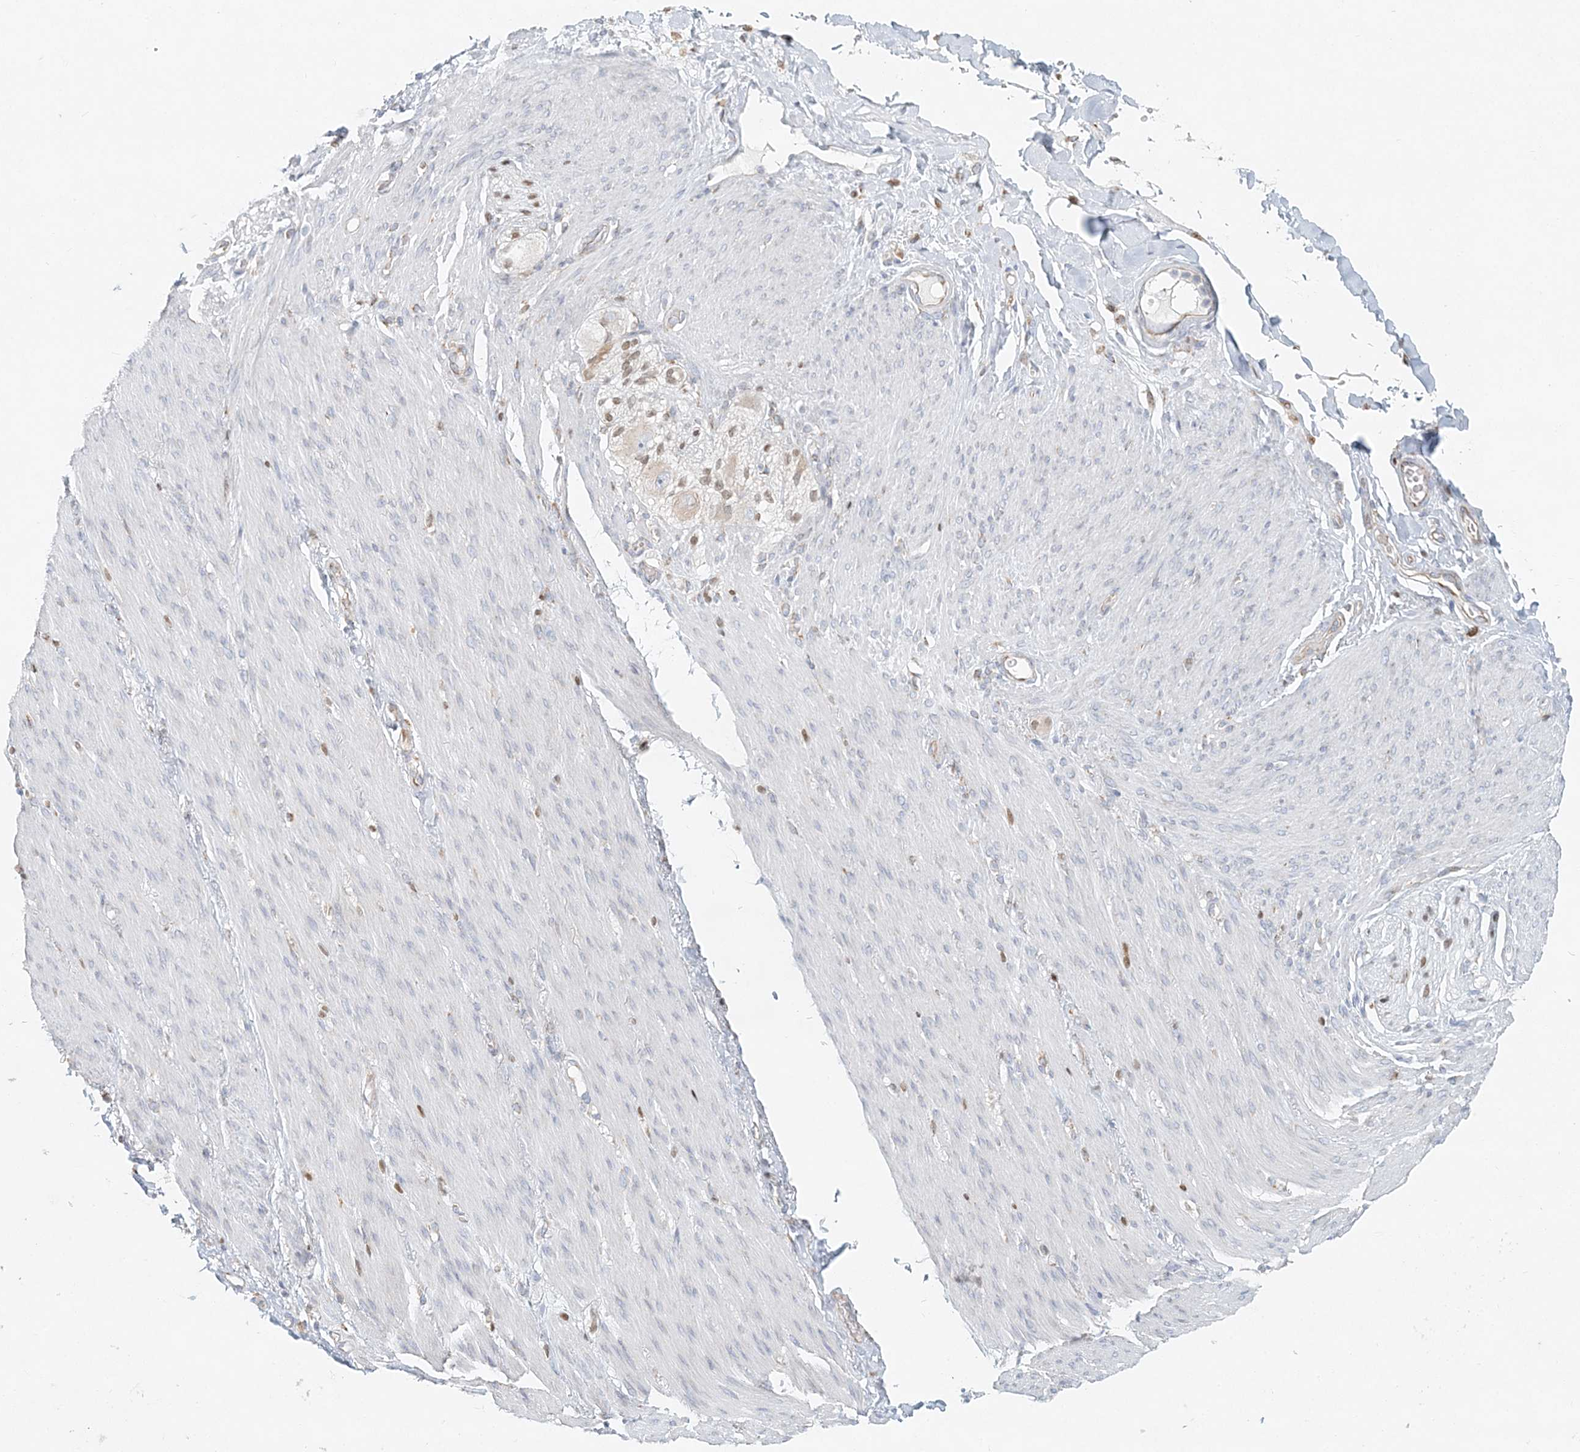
{"staining": {"intensity": "negative", "quantity": "none", "location": "none"}, "tissue": "adipose tissue", "cell_type": "Adipocytes", "image_type": "normal", "snomed": [{"axis": "morphology", "description": "Normal tissue, NOS"}, {"axis": "topography", "description": "Colon"}, {"axis": "topography", "description": "Peripheral nerve tissue"}], "caption": "Immunohistochemistry (IHC) of normal human adipose tissue shows no staining in adipocytes. The staining was performed using DAB (3,3'-diaminobenzidine) to visualize the protein expression in brown, while the nuclei were stained in blue with hematoxylin (Magnification: 20x).", "gene": "STK11IP", "patient": {"sex": "female", "age": 61}}